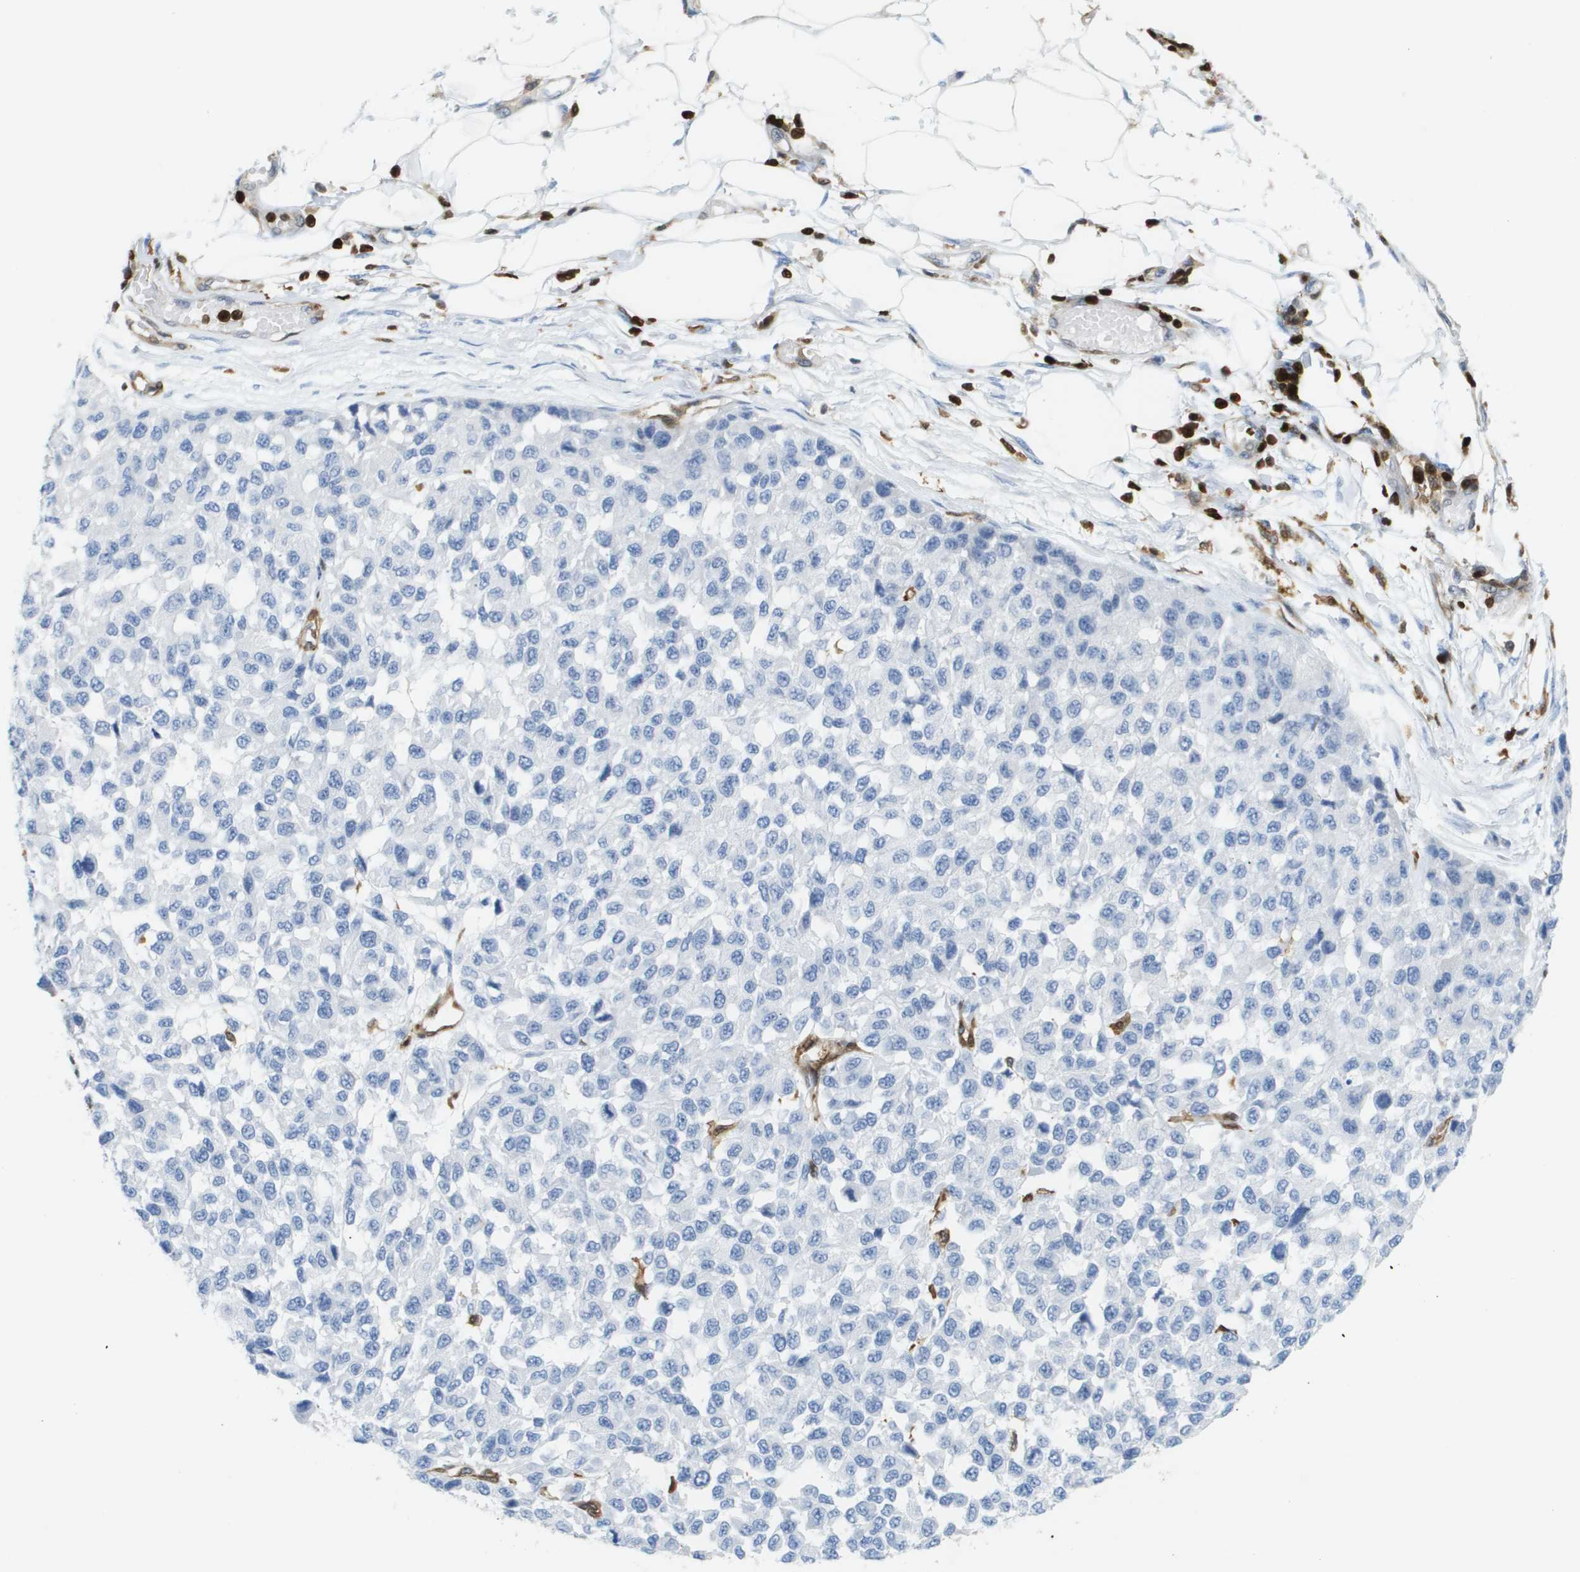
{"staining": {"intensity": "negative", "quantity": "none", "location": "none"}, "tissue": "melanoma", "cell_type": "Tumor cells", "image_type": "cancer", "snomed": [{"axis": "morphology", "description": "Normal tissue, NOS"}, {"axis": "morphology", "description": "Malignant melanoma, NOS"}, {"axis": "topography", "description": "Skin"}], "caption": "This is an immunohistochemistry photomicrograph of melanoma. There is no expression in tumor cells.", "gene": "DOCK5", "patient": {"sex": "male", "age": 62}}